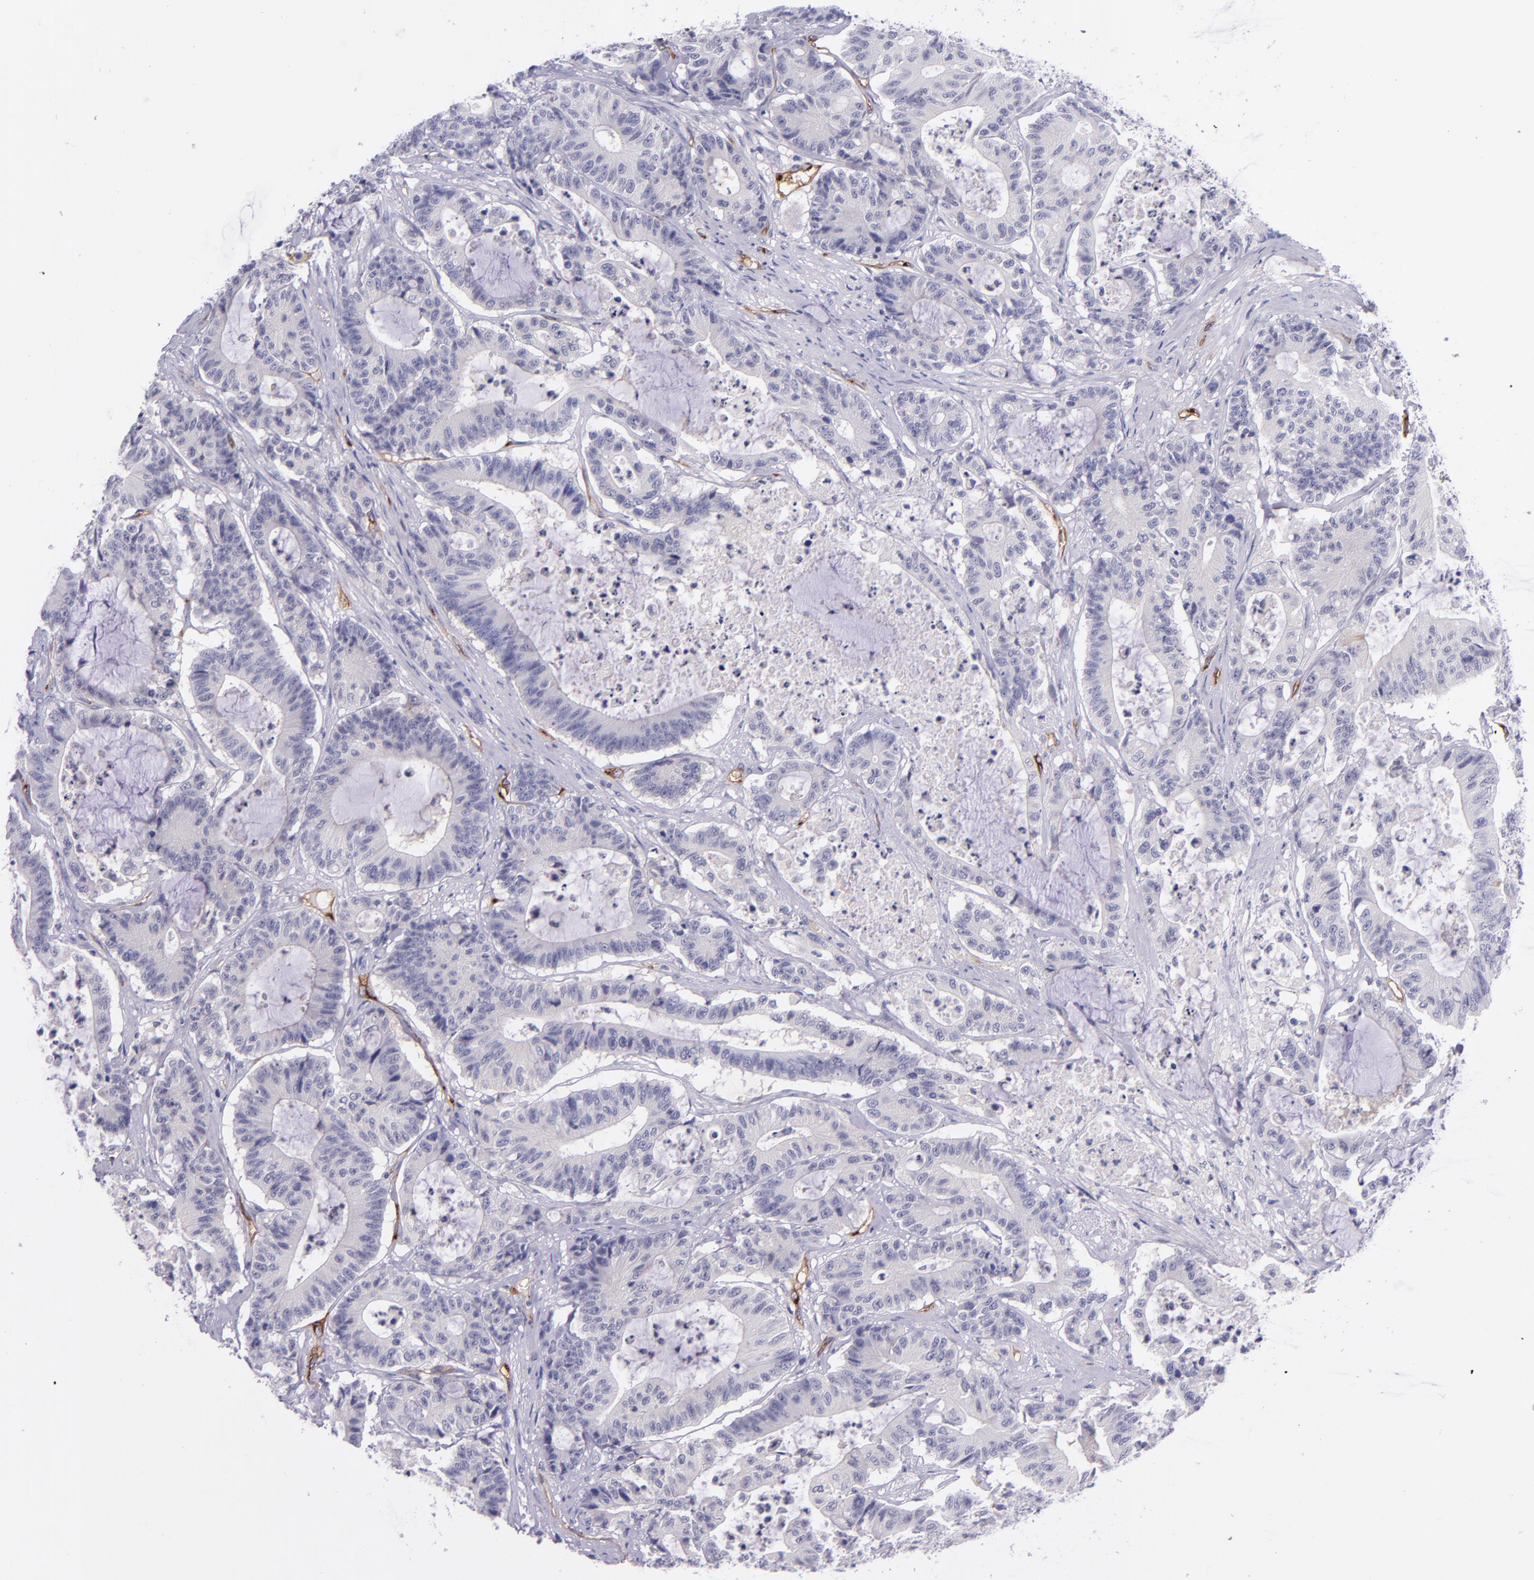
{"staining": {"intensity": "negative", "quantity": "none", "location": "none"}, "tissue": "colorectal cancer", "cell_type": "Tumor cells", "image_type": "cancer", "snomed": [{"axis": "morphology", "description": "Adenocarcinoma, NOS"}, {"axis": "topography", "description": "Colon"}], "caption": "Tumor cells are negative for brown protein staining in colorectal cancer (adenocarcinoma).", "gene": "NOS3", "patient": {"sex": "female", "age": 84}}